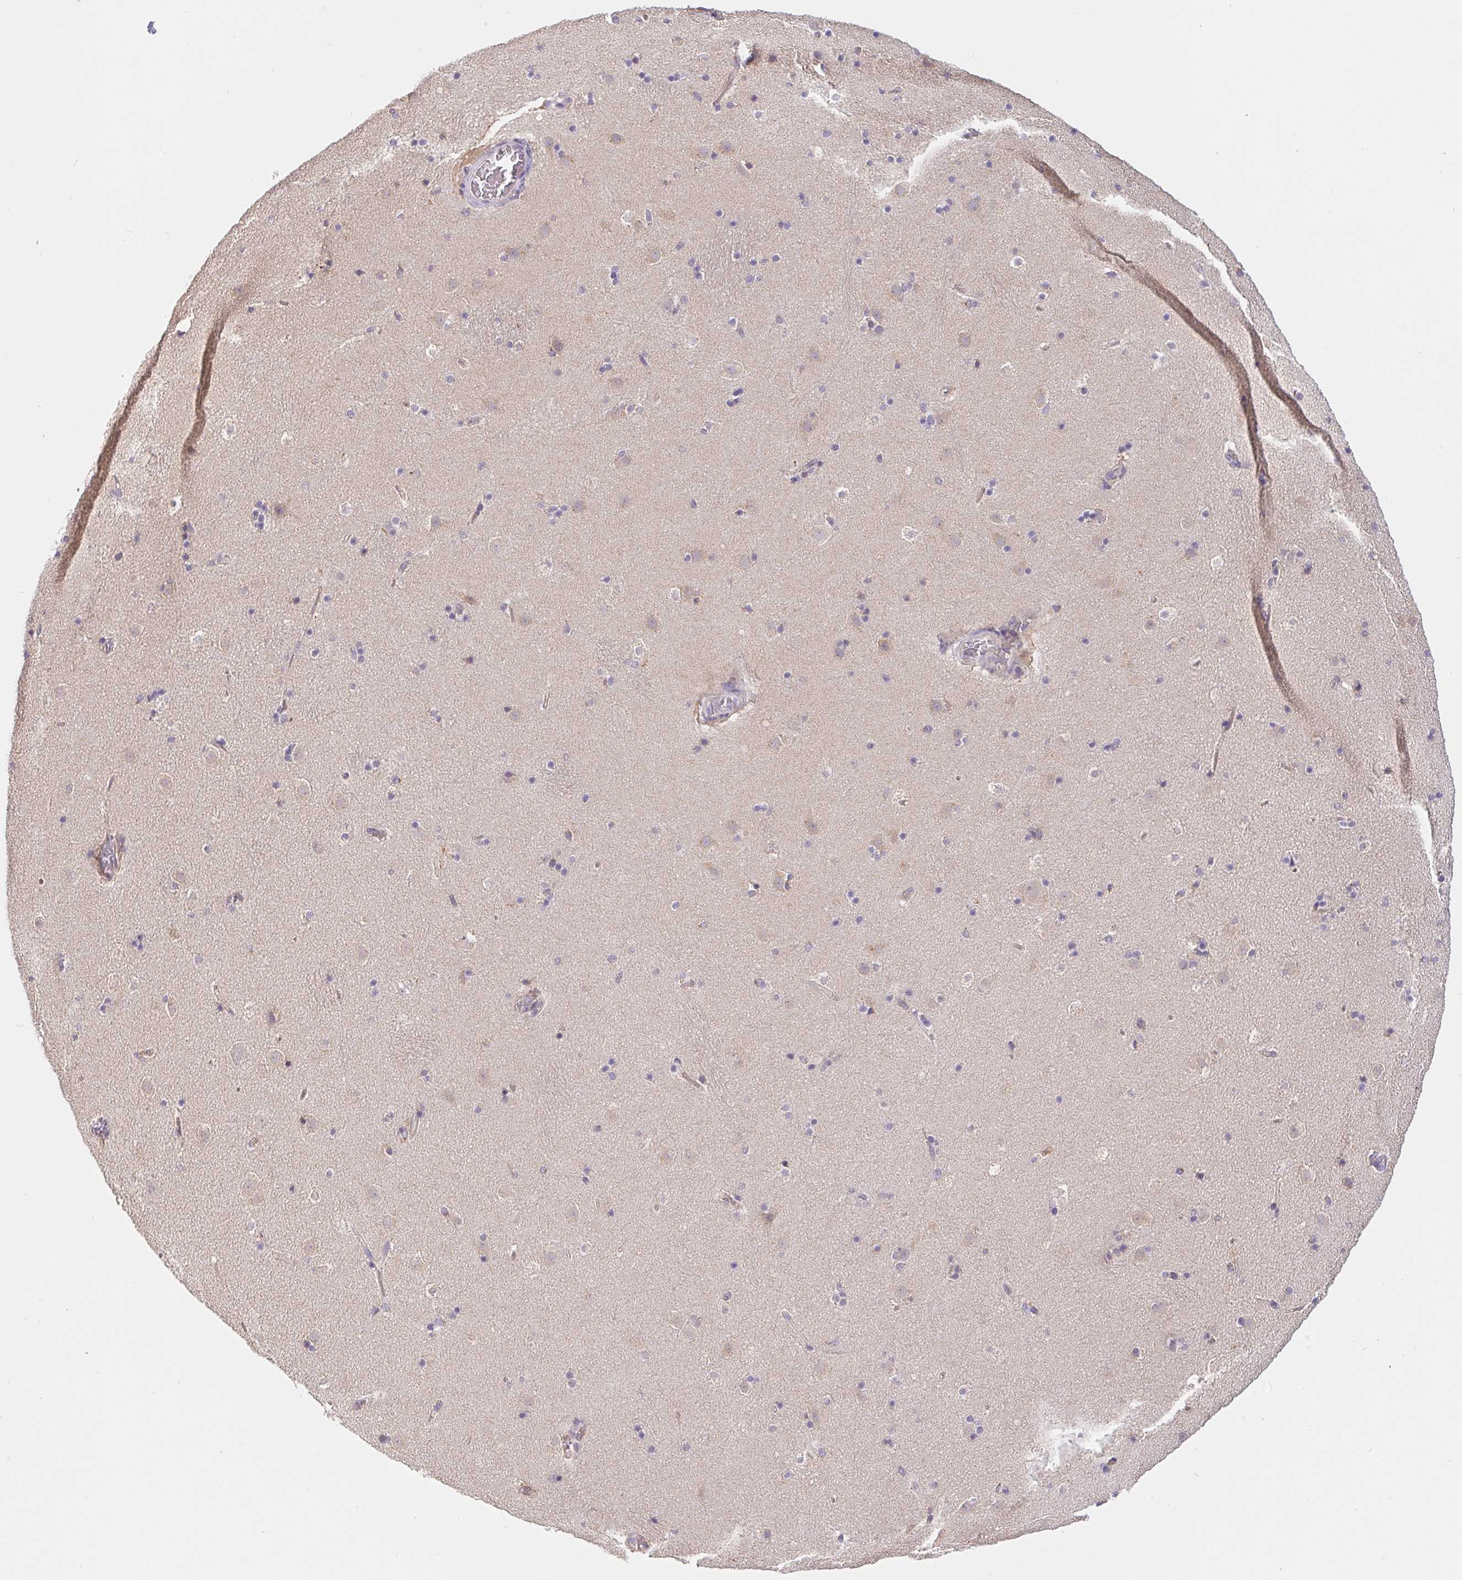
{"staining": {"intensity": "weak", "quantity": "<25%", "location": "cytoplasmic/membranous"}, "tissue": "caudate", "cell_type": "Glial cells", "image_type": "normal", "snomed": [{"axis": "morphology", "description": "Normal tissue, NOS"}, {"axis": "topography", "description": "Lateral ventricle wall"}], "caption": "Immunohistochemistry of benign human caudate displays no positivity in glial cells. Nuclei are stained in blue.", "gene": "EMC6", "patient": {"sex": "male", "age": 37}}